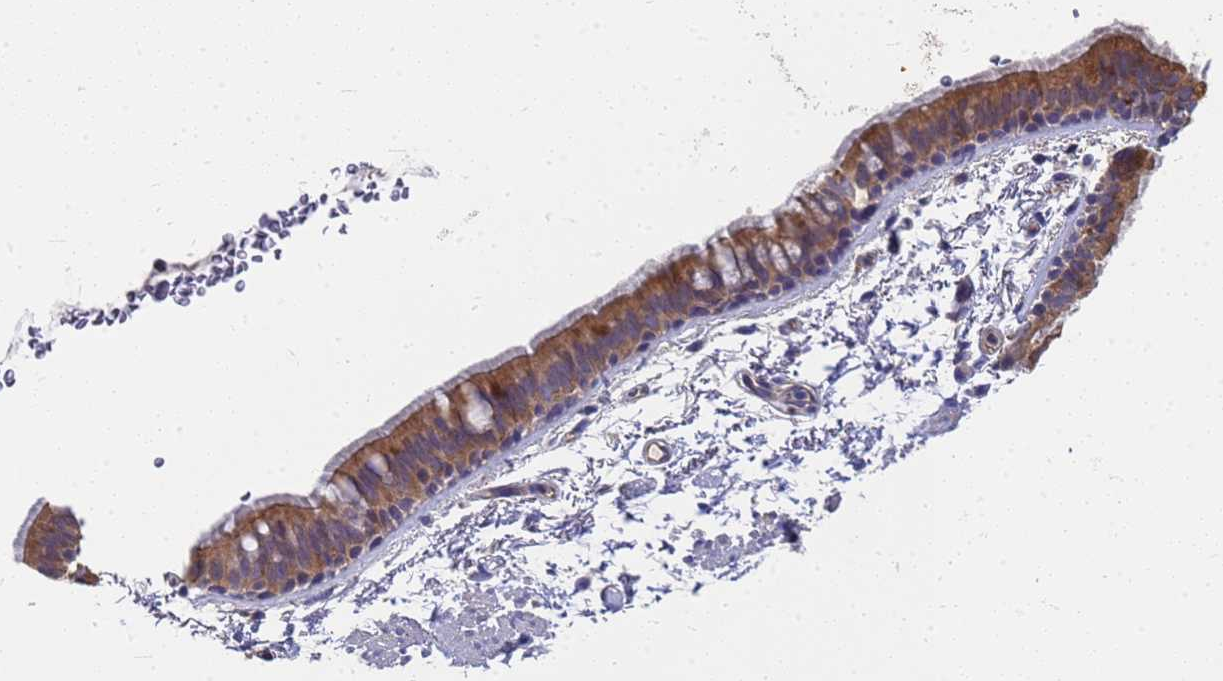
{"staining": {"intensity": "moderate", "quantity": "25%-75%", "location": "cytoplasmic/membranous"}, "tissue": "bronchus", "cell_type": "Respiratory epithelial cells", "image_type": "normal", "snomed": [{"axis": "morphology", "description": "Normal tissue, NOS"}, {"axis": "topography", "description": "Lymph node"}, {"axis": "topography", "description": "Bronchus"}], "caption": "This micrograph shows immunohistochemistry (IHC) staining of normal bronchus, with medium moderate cytoplasmic/membranous positivity in approximately 25%-75% of respiratory epithelial cells.", "gene": "SLC35E2B", "patient": {"sex": "female", "age": 70}}